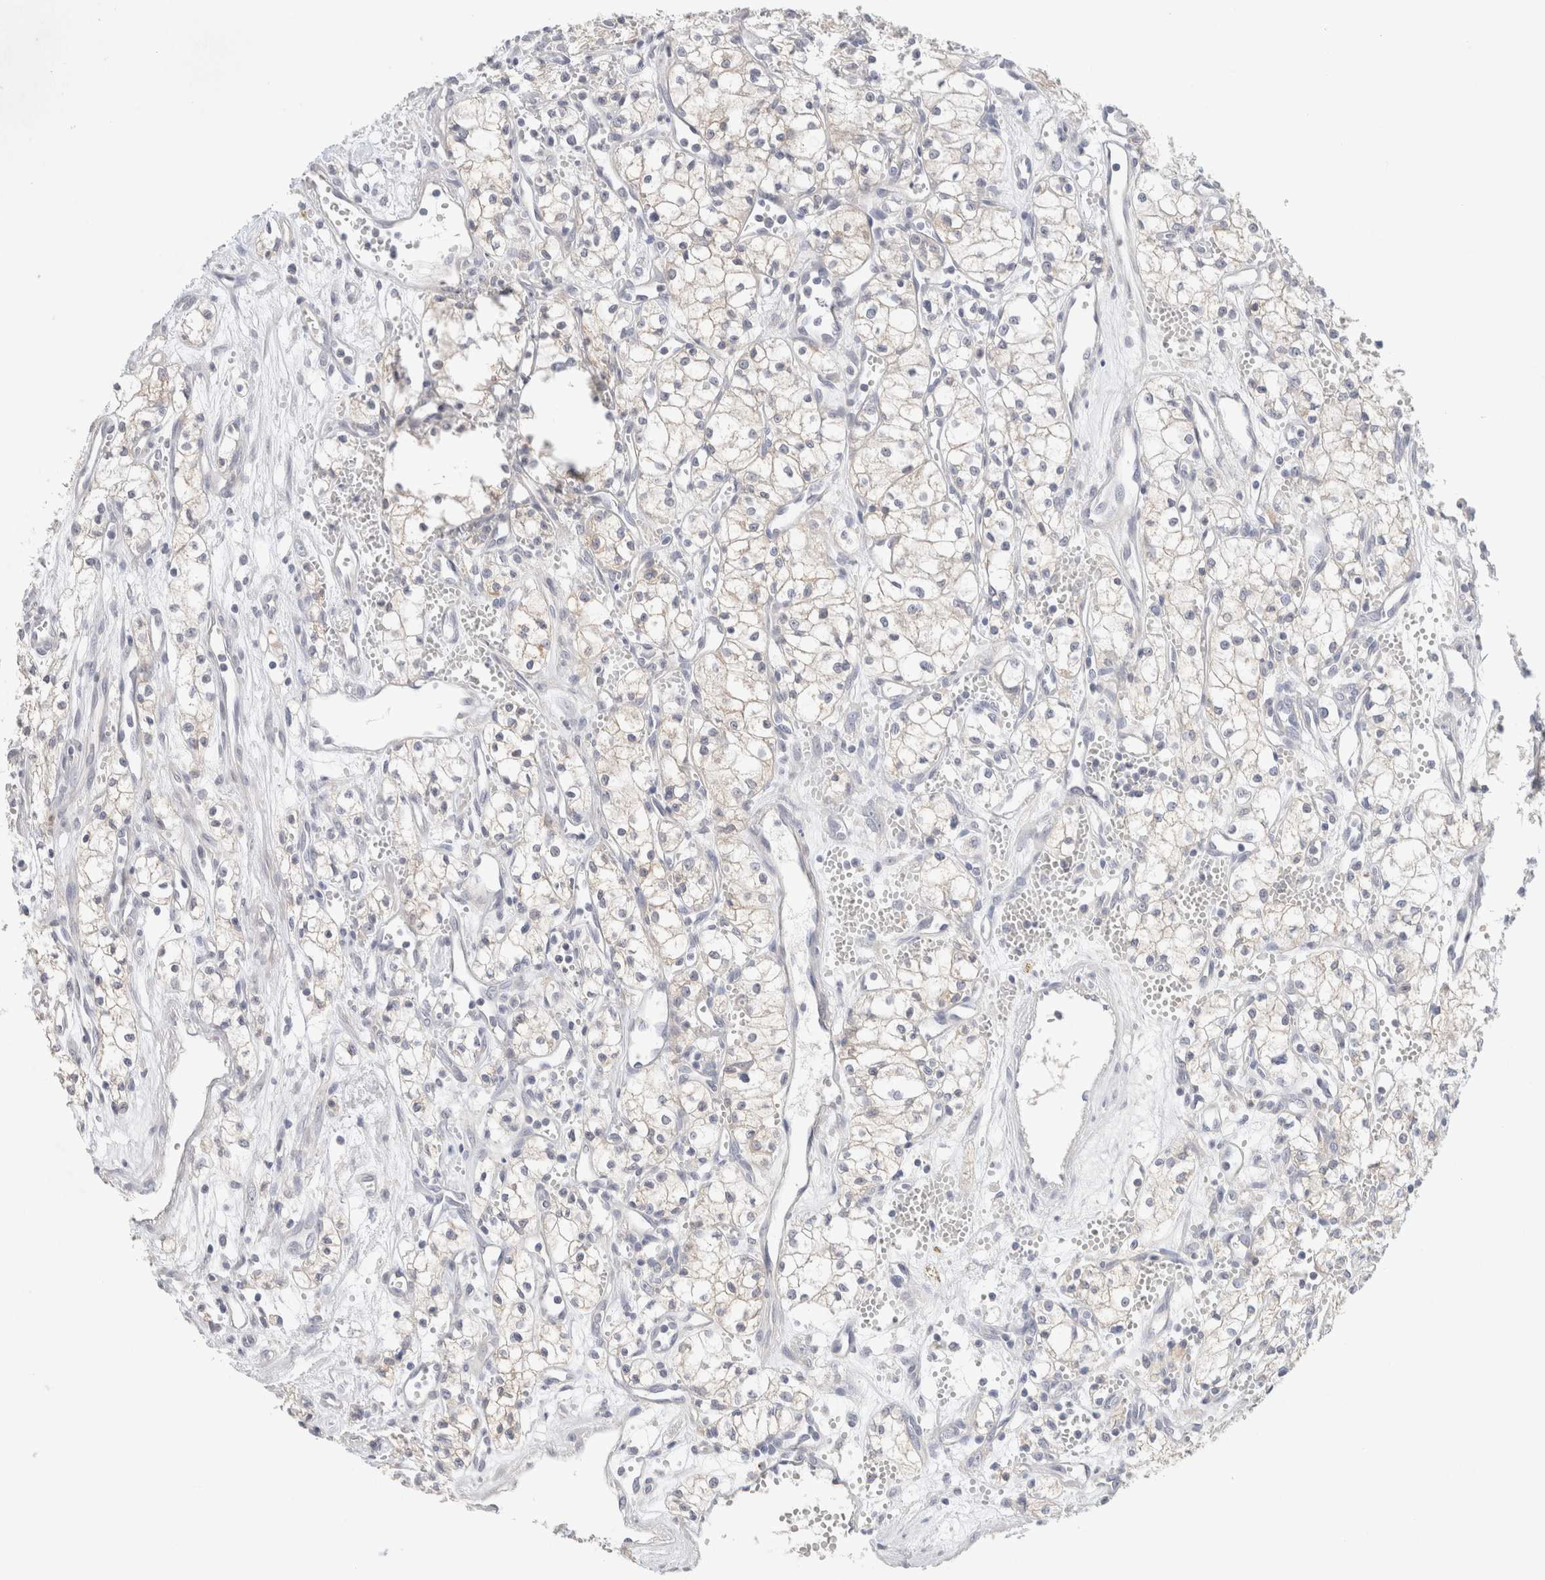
{"staining": {"intensity": "negative", "quantity": "none", "location": "none"}, "tissue": "renal cancer", "cell_type": "Tumor cells", "image_type": "cancer", "snomed": [{"axis": "morphology", "description": "Adenocarcinoma, NOS"}, {"axis": "topography", "description": "Kidney"}], "caption": "Immunohistochemistry photomicrograph of renal cancer (adenocarcinoma) stained for a protein (brown), which reveals no positivity in tumor cells. The staining was performed using DAB (3,3'-diaminobenzidine) to visualize the protein expression in brown, while the nuclei were stained in blue with hematoxylin (Magnification: 20x).", "gene": "MPP2", "patient": {"sex": "male", "age": 59}}